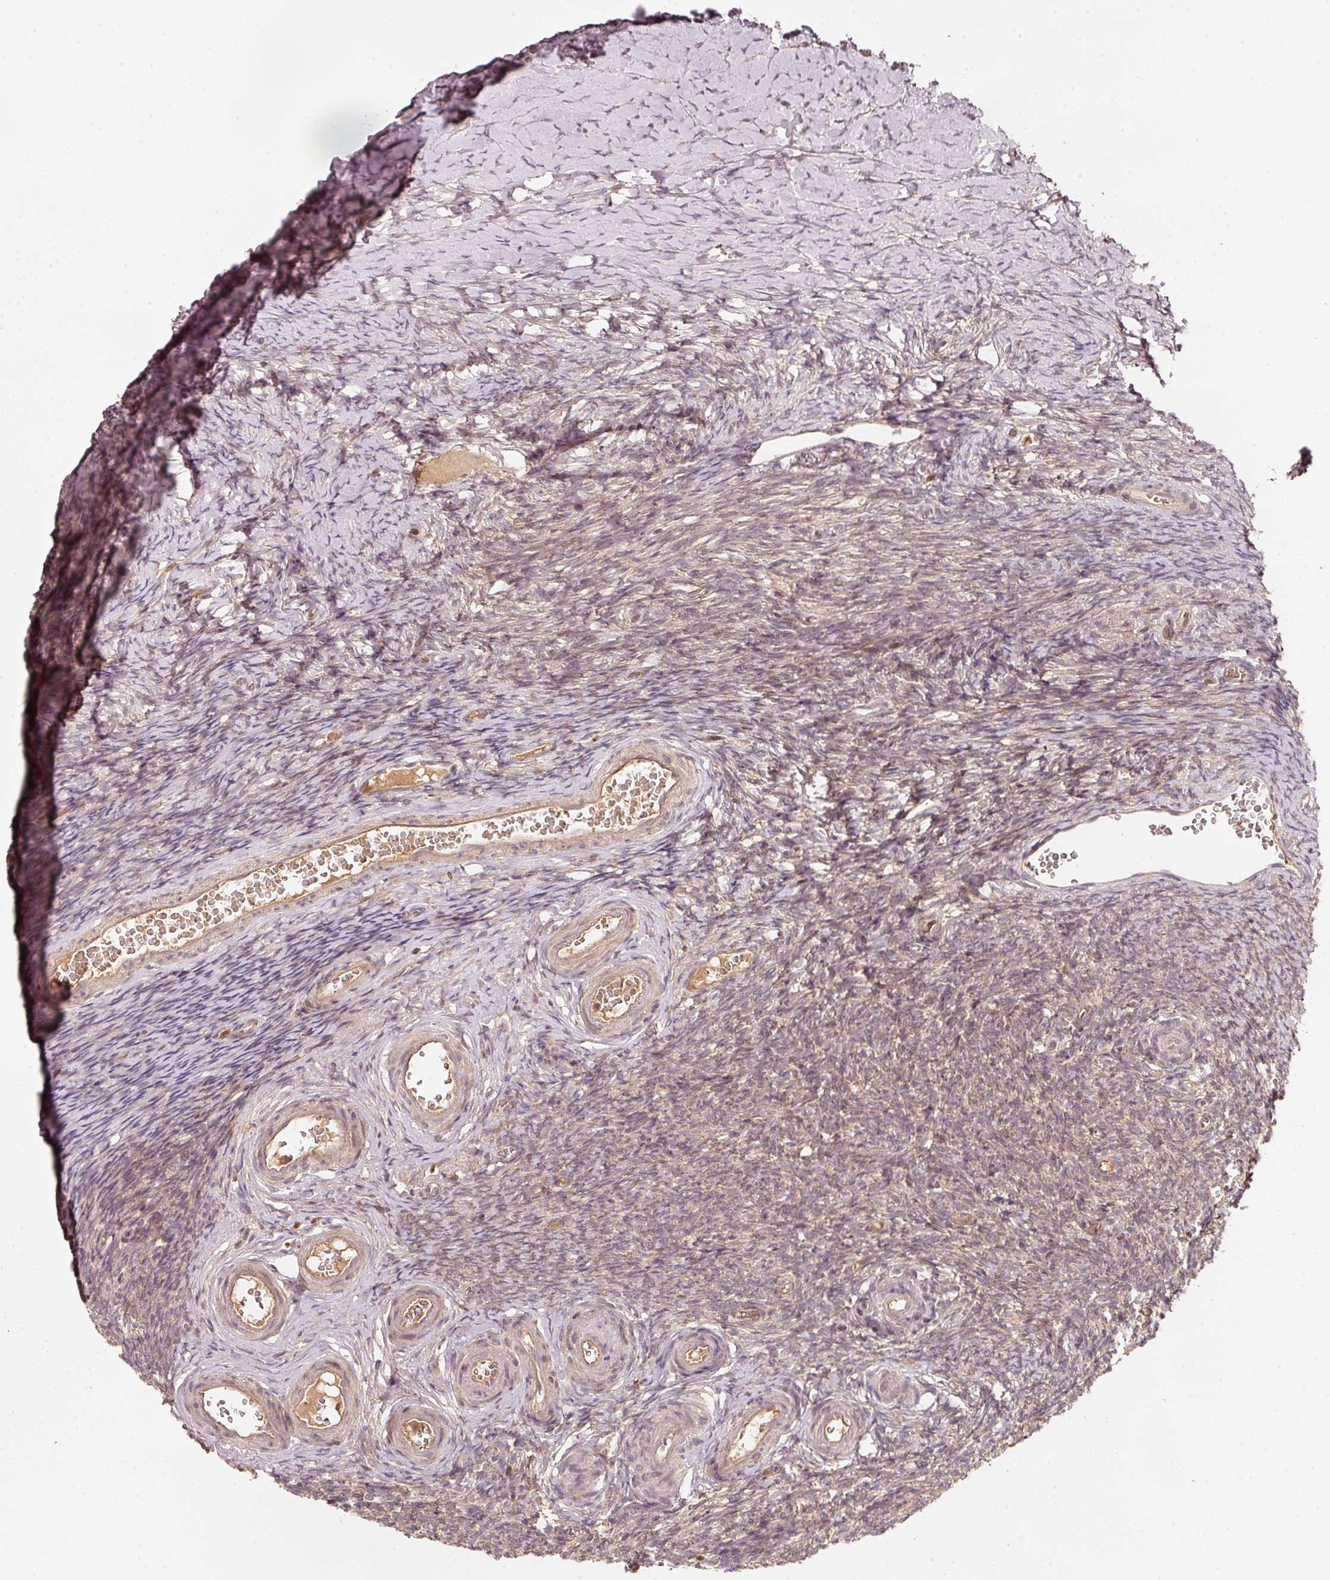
{"staining": {"intensity": "moderate", "quantity": ">75%", "location": "cytoplasmic/membranous"}, "tissue": "ovary", "cell_type": "Follicle cells", "image_type": "normal", "snomed": [{"axis": "morphology", "description": "Normal tissue, NOS"}, {"axis": "topography", "description": "Ovary"}], "caption": "Protein staining exhibits moderate cytoplasmic/membranous staining in about >75% of follicle cells in benign ovary.", "gene": "RRAS2", "patient": {"sex": "female", "age": 39}}